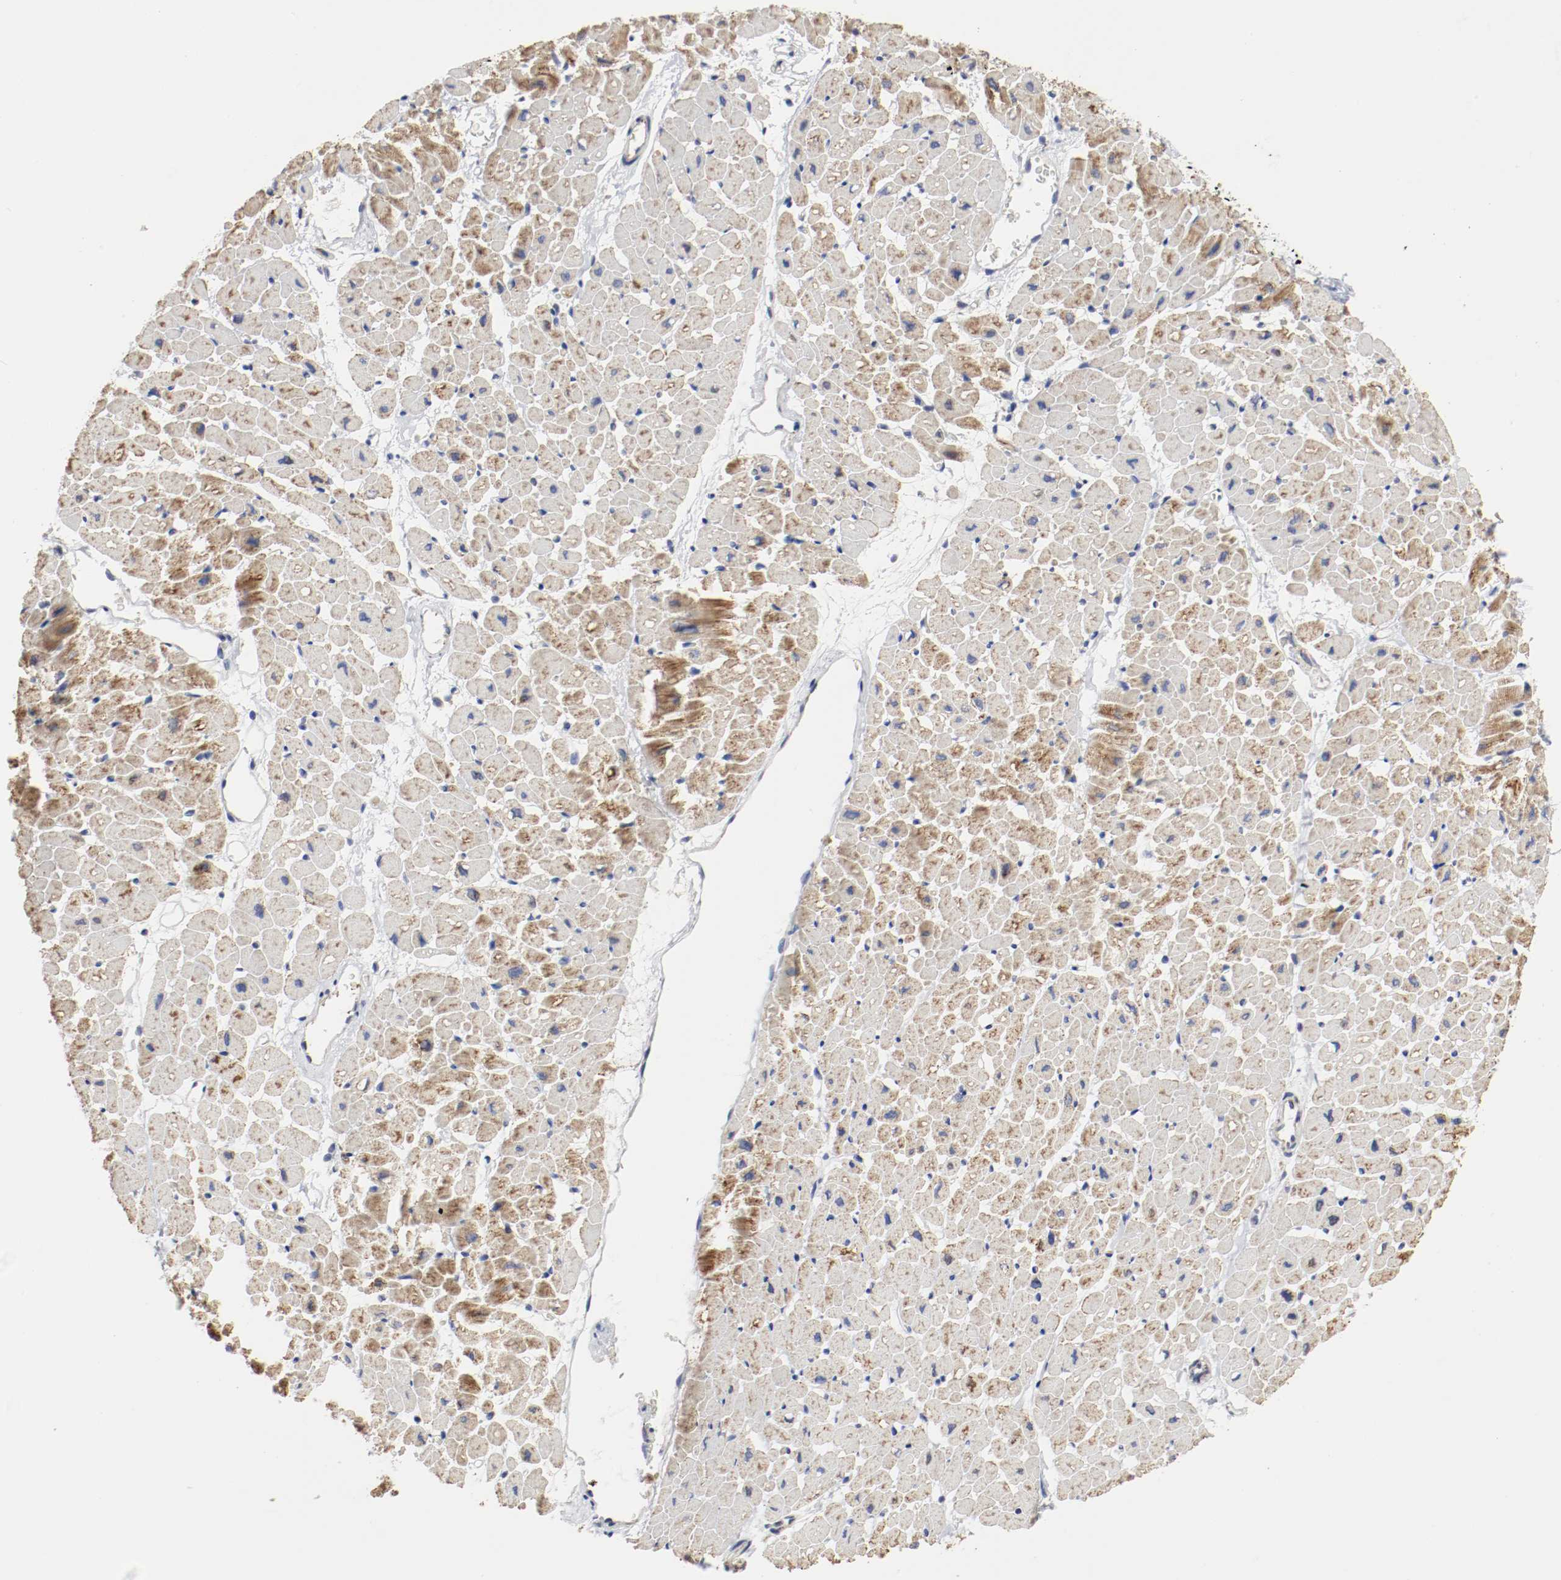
{"staining": {"intensity": "weak", "quantity": ">75%", "location": "cytoplasmic/membranous"}, "tissue": "heart muscle", "cell_type": "Cardiomyocytes", "image_type": "normal", "snomed": [{"axis": "morphology", "description": "Normal tissue, NOS"}, {"axis": "topography", "description": "Heart"}], "caption": "IHC micrograph of normal heart muscle stained for a protein (brown), which demonstrates low levels of weak cytoplasmic/membranous positivity in about >75% of cardiomyocytes.", "gene": "AFG3L2", "patient": {"sex": "male", "age": 45}}